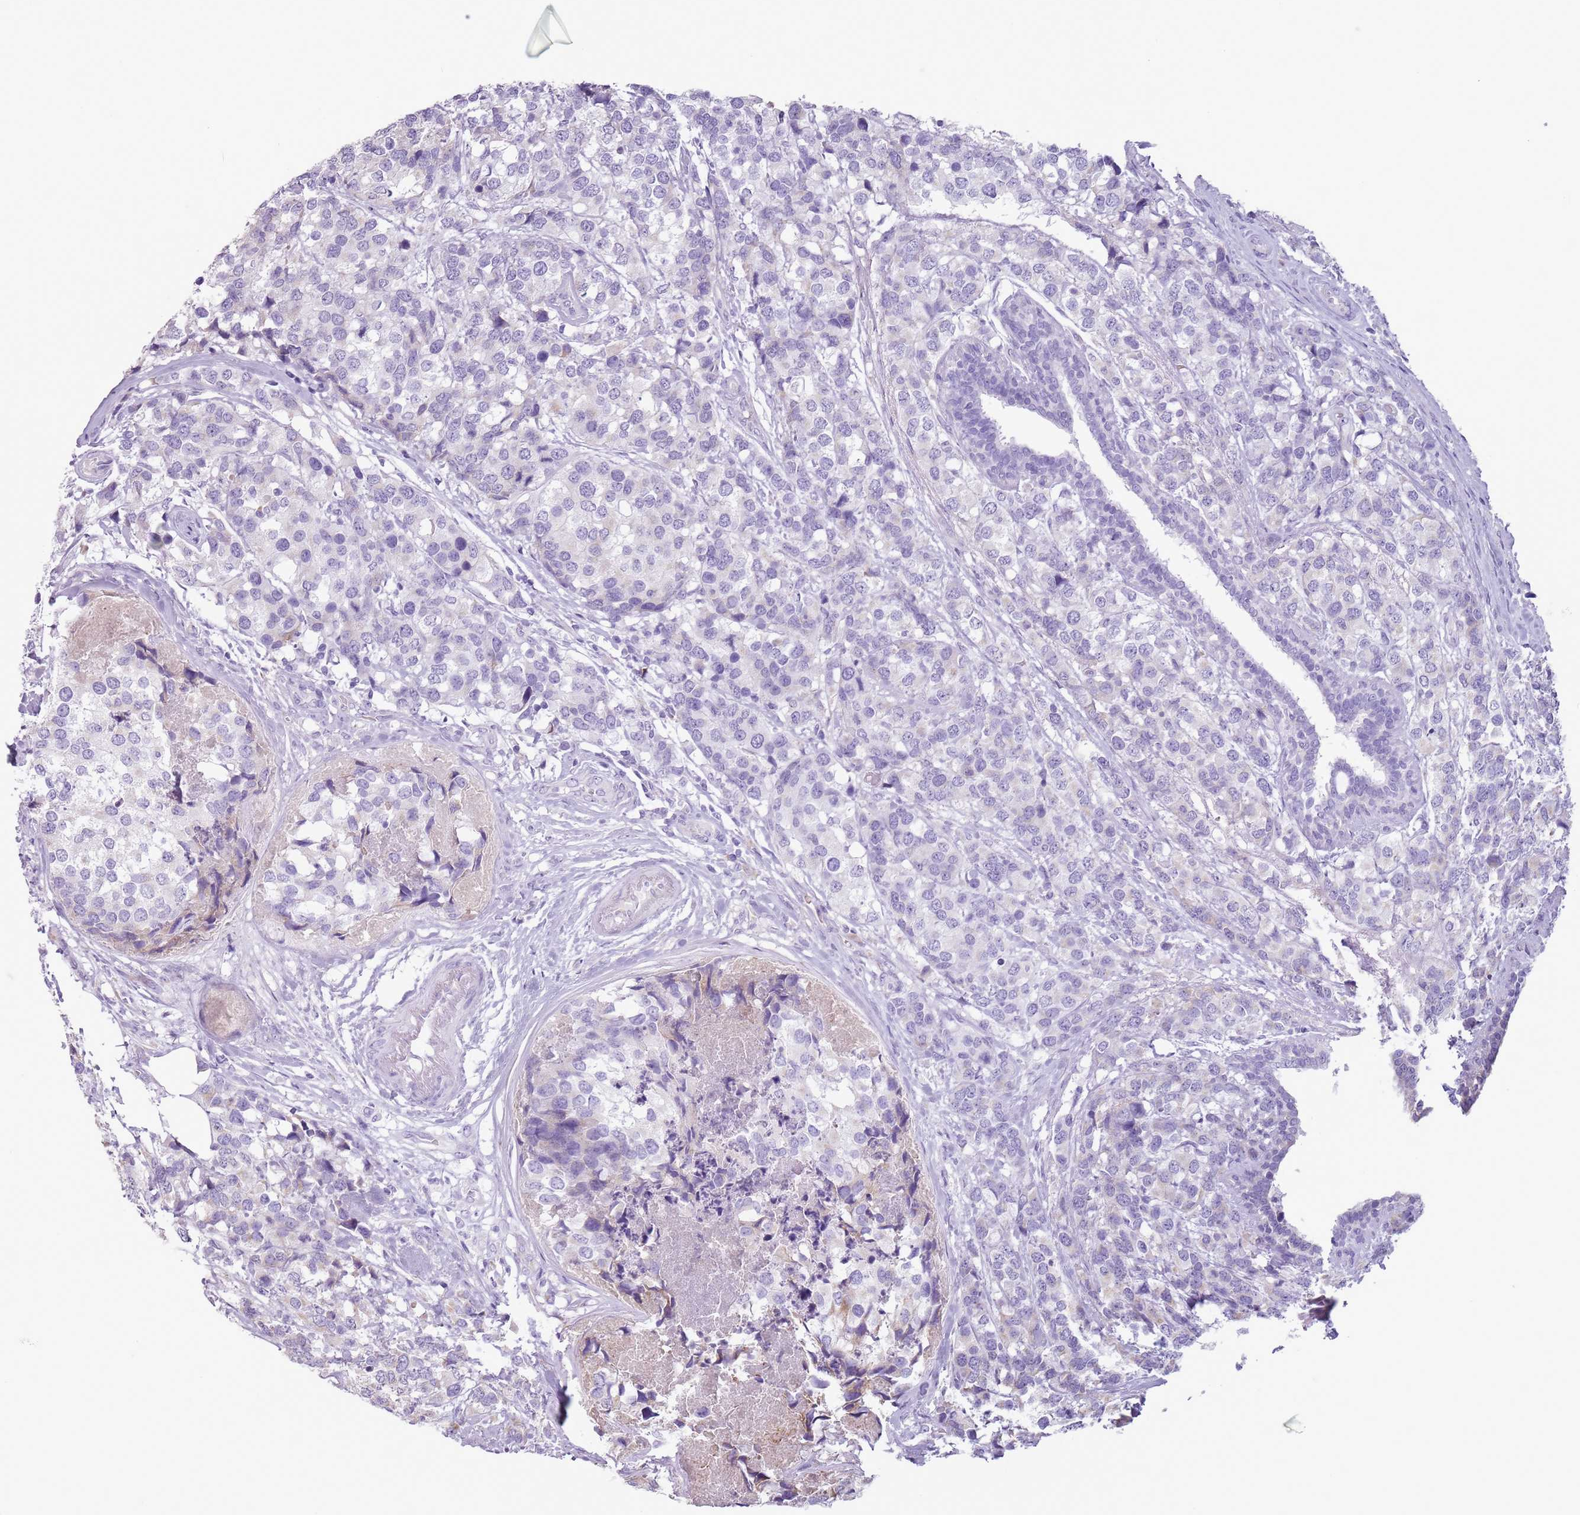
{"staining": {"intensity": "negative", "quantity": "none", "location": "none"}, "tissue": "breast cancer", "cell_type": "Tumor cells", "image_type": "cancer", "snomed": [{"axis": "morphology", "description": "Lobular carcinoma"}, {"axis": "topography", "description": "Breast"}], "caption": "The immunohistochemistry (IHC) photomicrograph has no significant expression in tumor cells of lobular carcinoma (breast) tissue.", "gene": "HYOU1", "patient": {"sex": "female", "age": 59}}